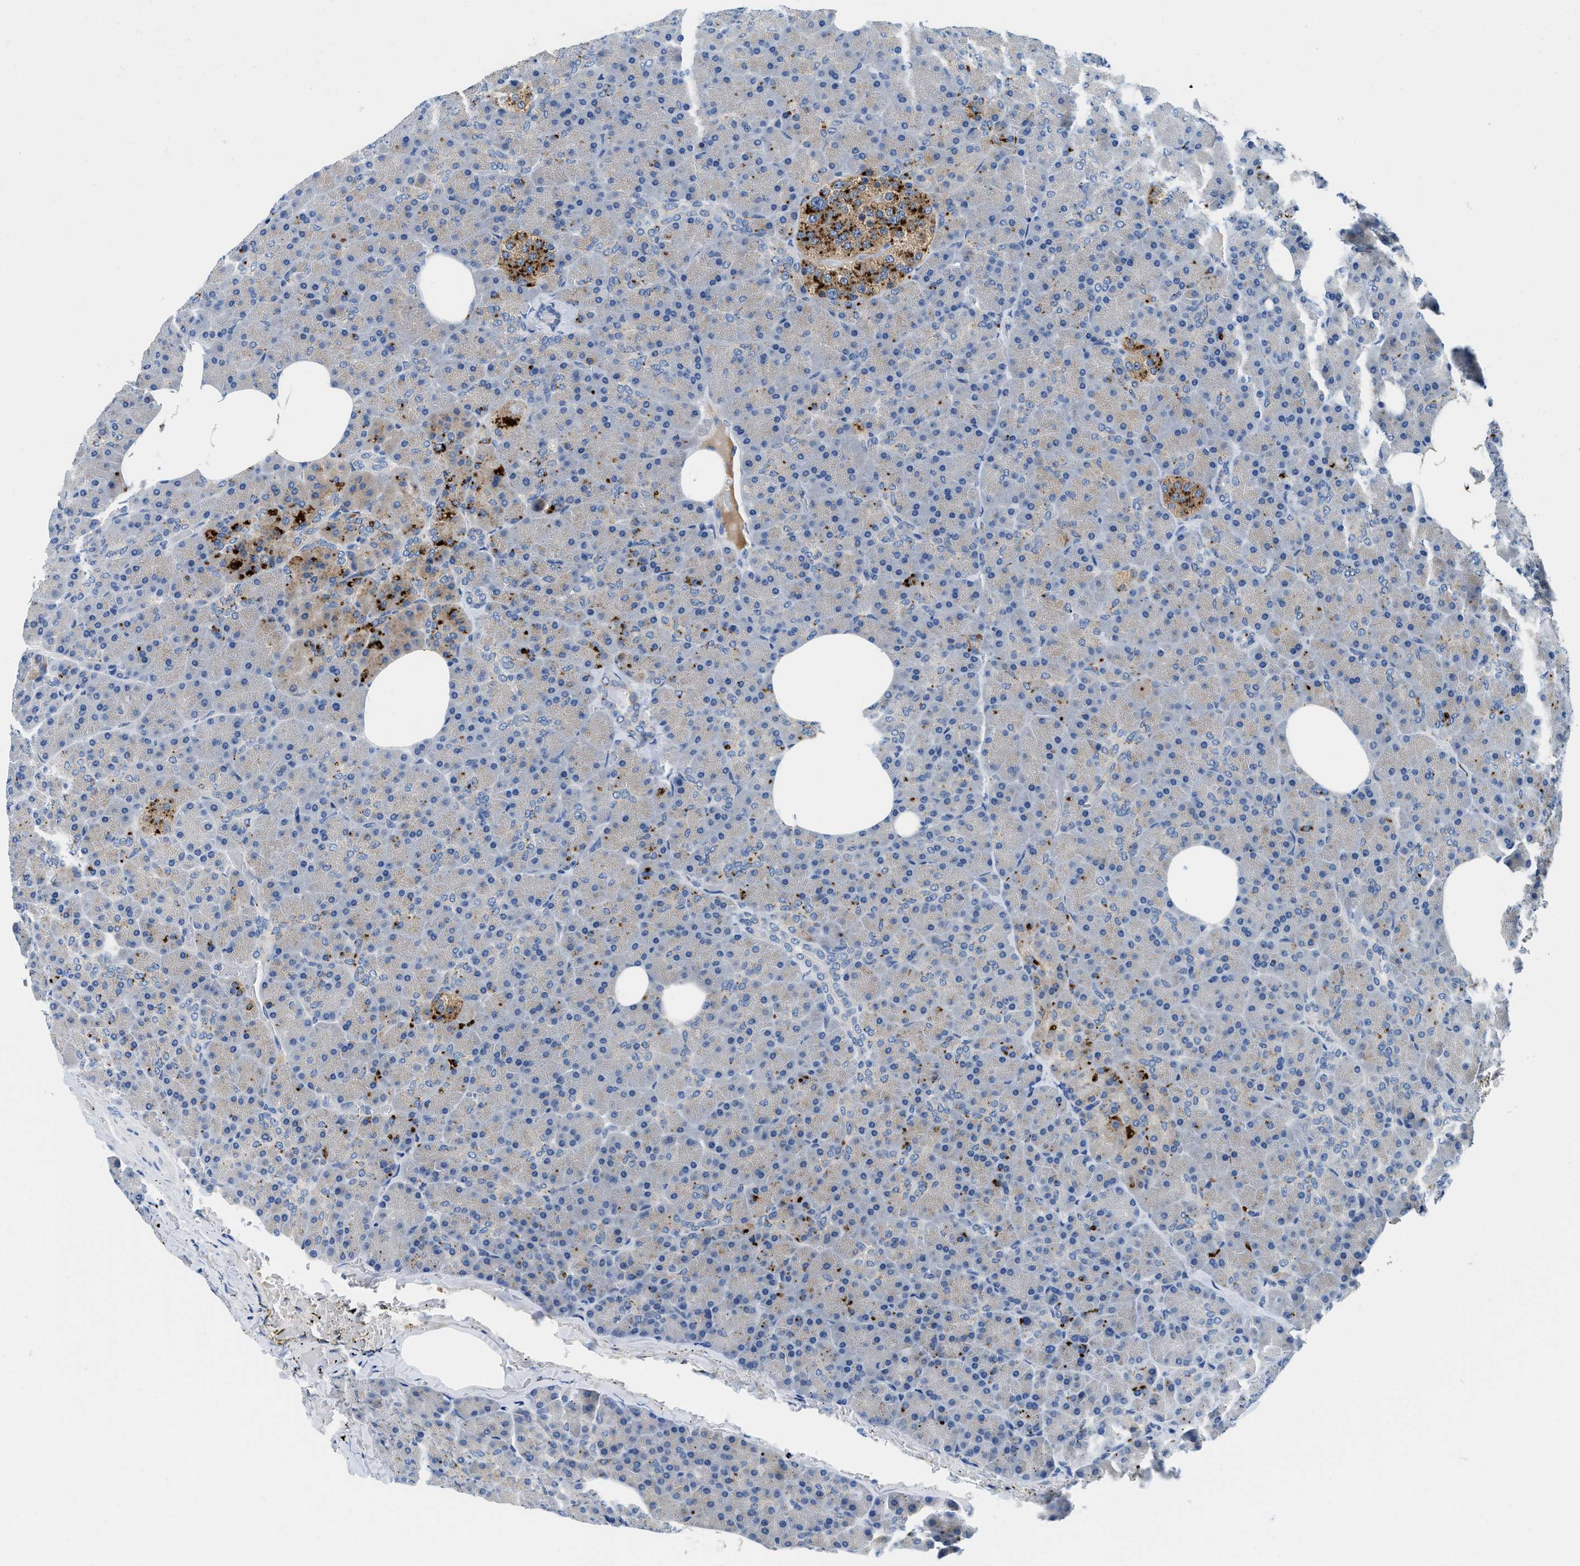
{"staining": {"intensity": "negative", "quantity": "none", "location": "none"}, "tissue": "pancreas", "cell_type": "Exocrine glandular cells", "image_type": "normal", "snomed": [{"axis": "morphology", "description": "Normal tissue, NOS"}, {"axis": "topography", "description": "Pancreas"}], "caption": "This is an IHC histopathology image of unremarkable pancreas. There is no positivity in exocrine glandular cells.", "gene": "TSPAN3", "patient": {"sex": "female", "age": 35}}